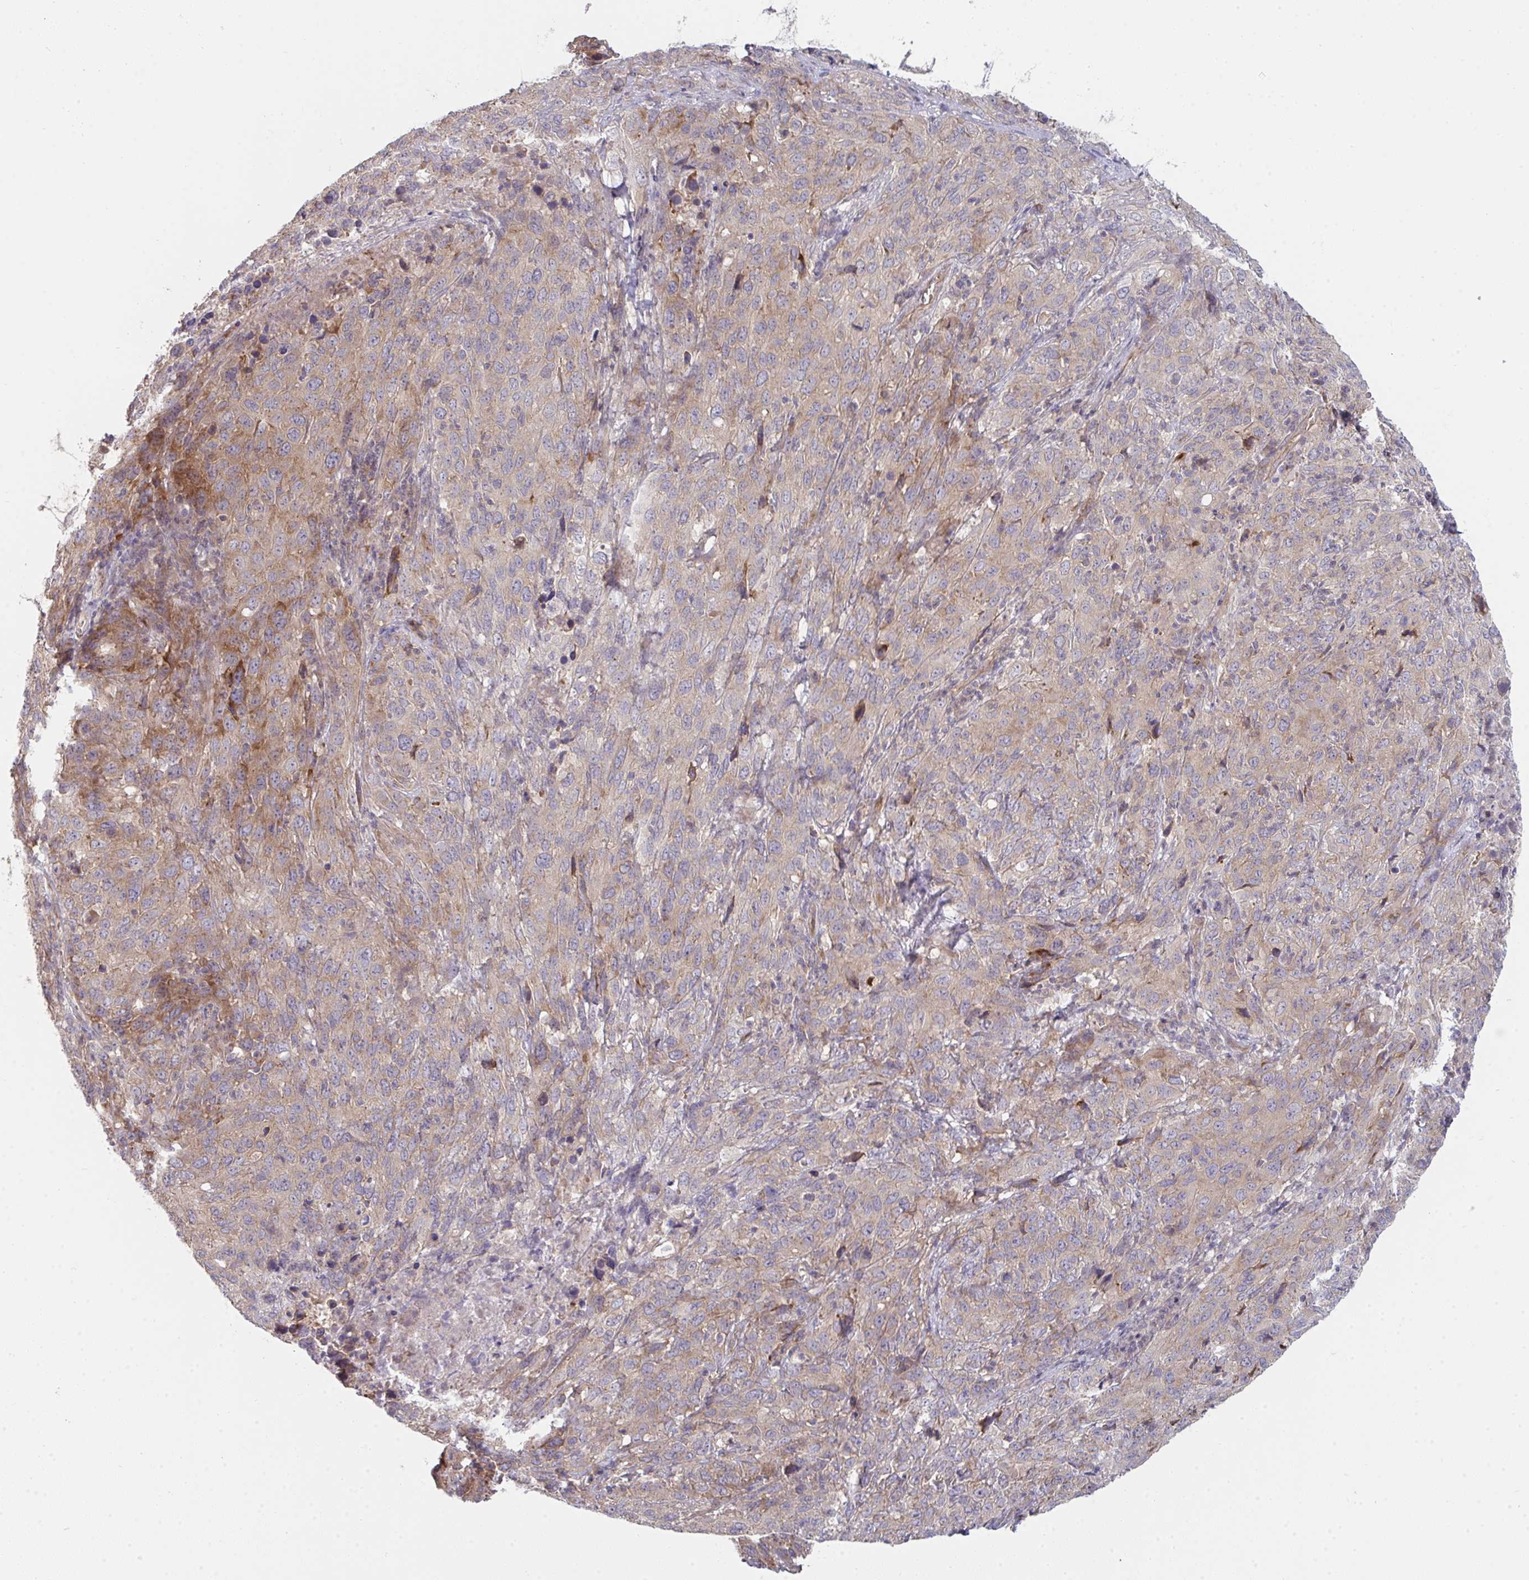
{"staining": {"intensity": "moderate", "quantity": "<25%", "location": "cytoplasmic/membranous"}, "tissue": "cervical cancer", "cell_type": "Tumor cells", "image_type": "cancer", "snomed": [{"axis": "morphology", "description": "Squamous cell carcinoma, NOS"}, {"axis": "topography", "description": "Cervix"}], "caption": "DAB immunohistochemical staining of human cervical cancer demonstrates moderate cytoplasmic/membranous protein positivity in about <25% of tumor cells.", "gene": "CASP9", "patient": {"sex": "female", "age": 51}}